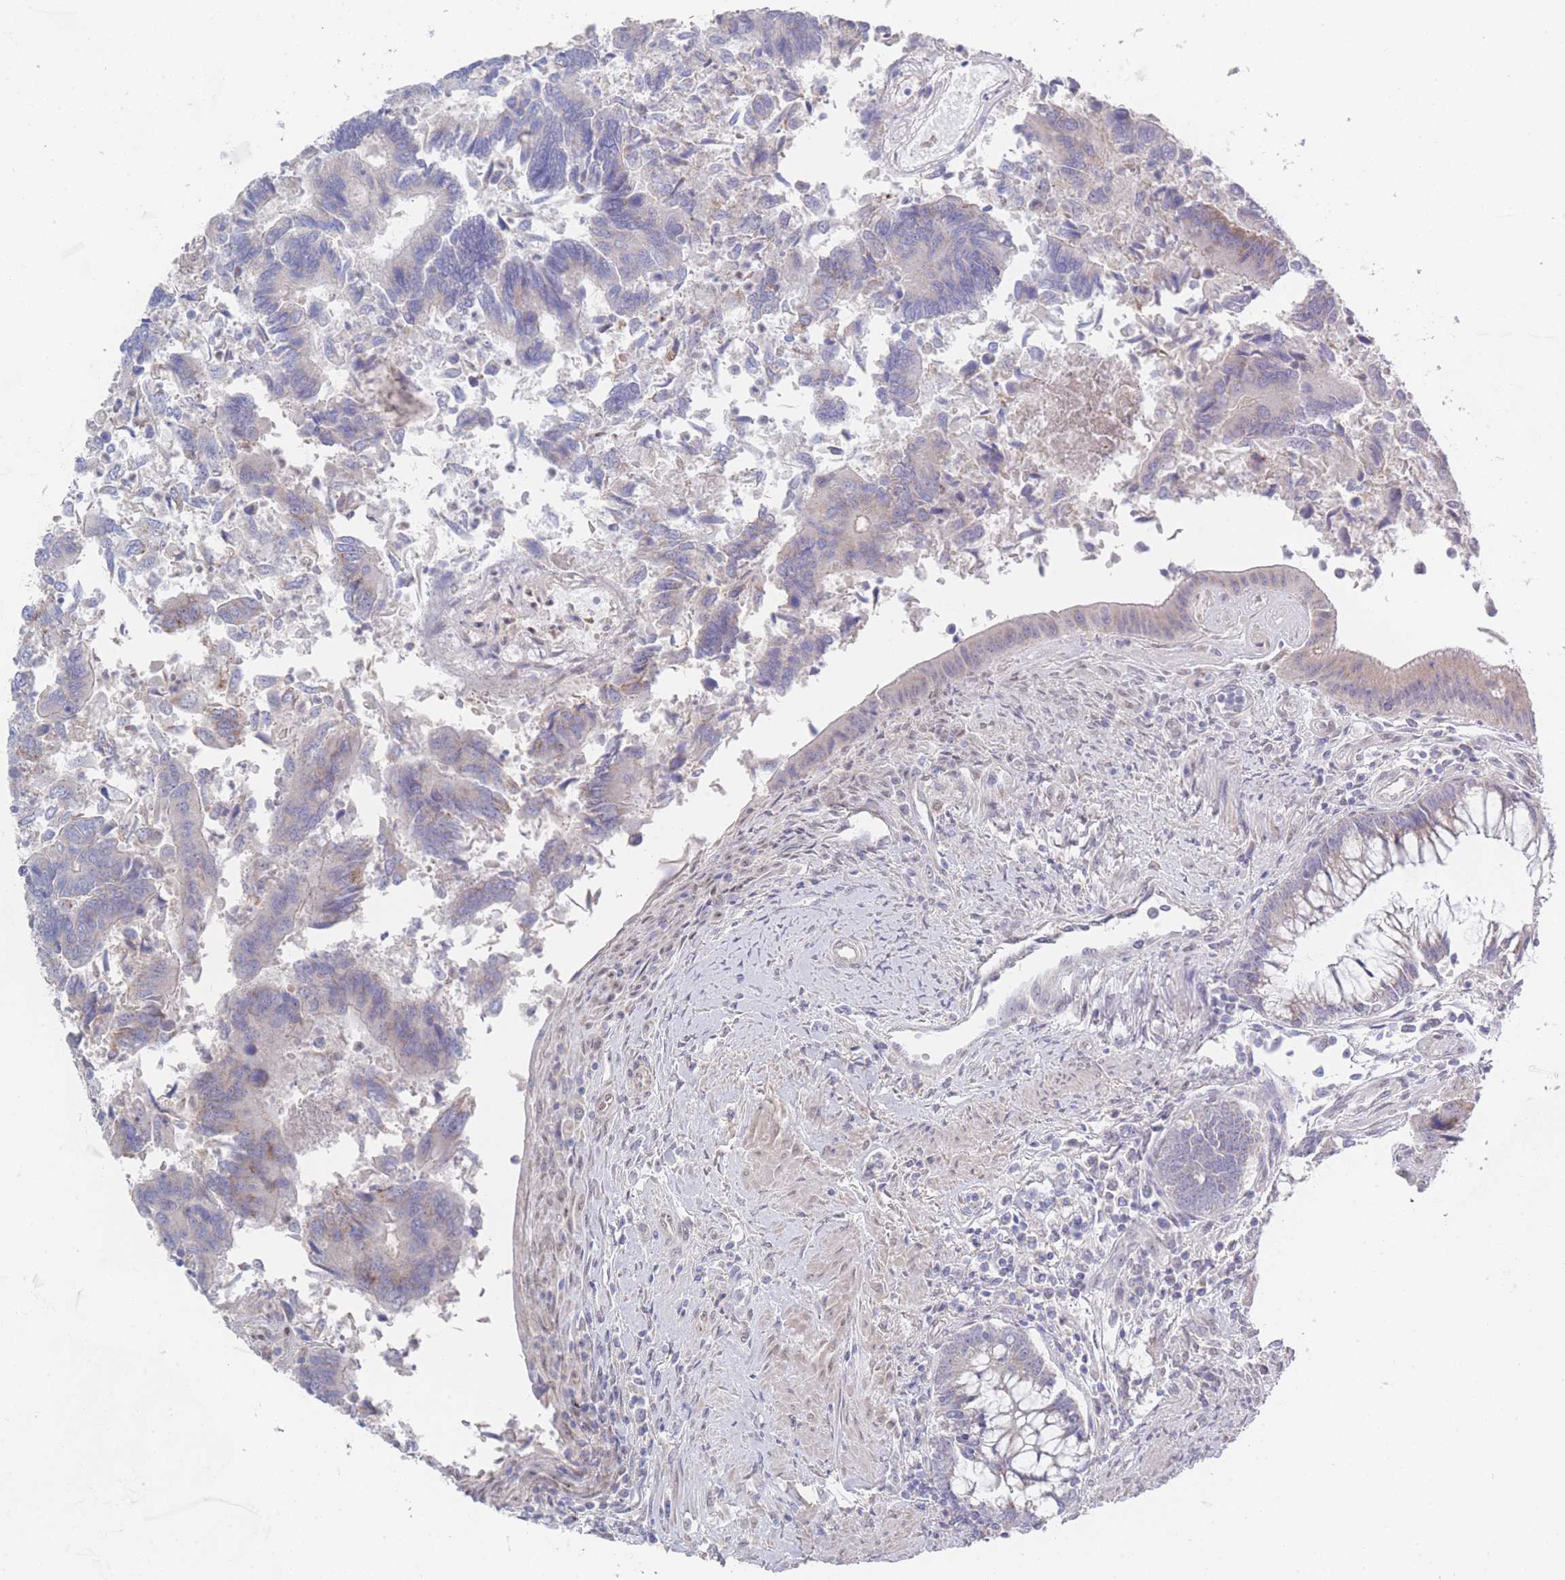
{"staining": {"intensity": "weak", "quantity": "<25%", "location": "cytoplasmic/membranous"}, "tissue": "colorectal cancer", "cell_type": "Tumor cells", "image_type": "cancer", "snomed": [{"axis": "morphology", "description": "Adenocarcinoma, NOS"}, {"axis": "topography", "description": "Colon"}], "caption": "Image shows no protein positivity in tumor cells of colorectal adenocarcinoma tissue.", "gene": "ZNF142", "patient": {"sex": "female", "age": 67}}